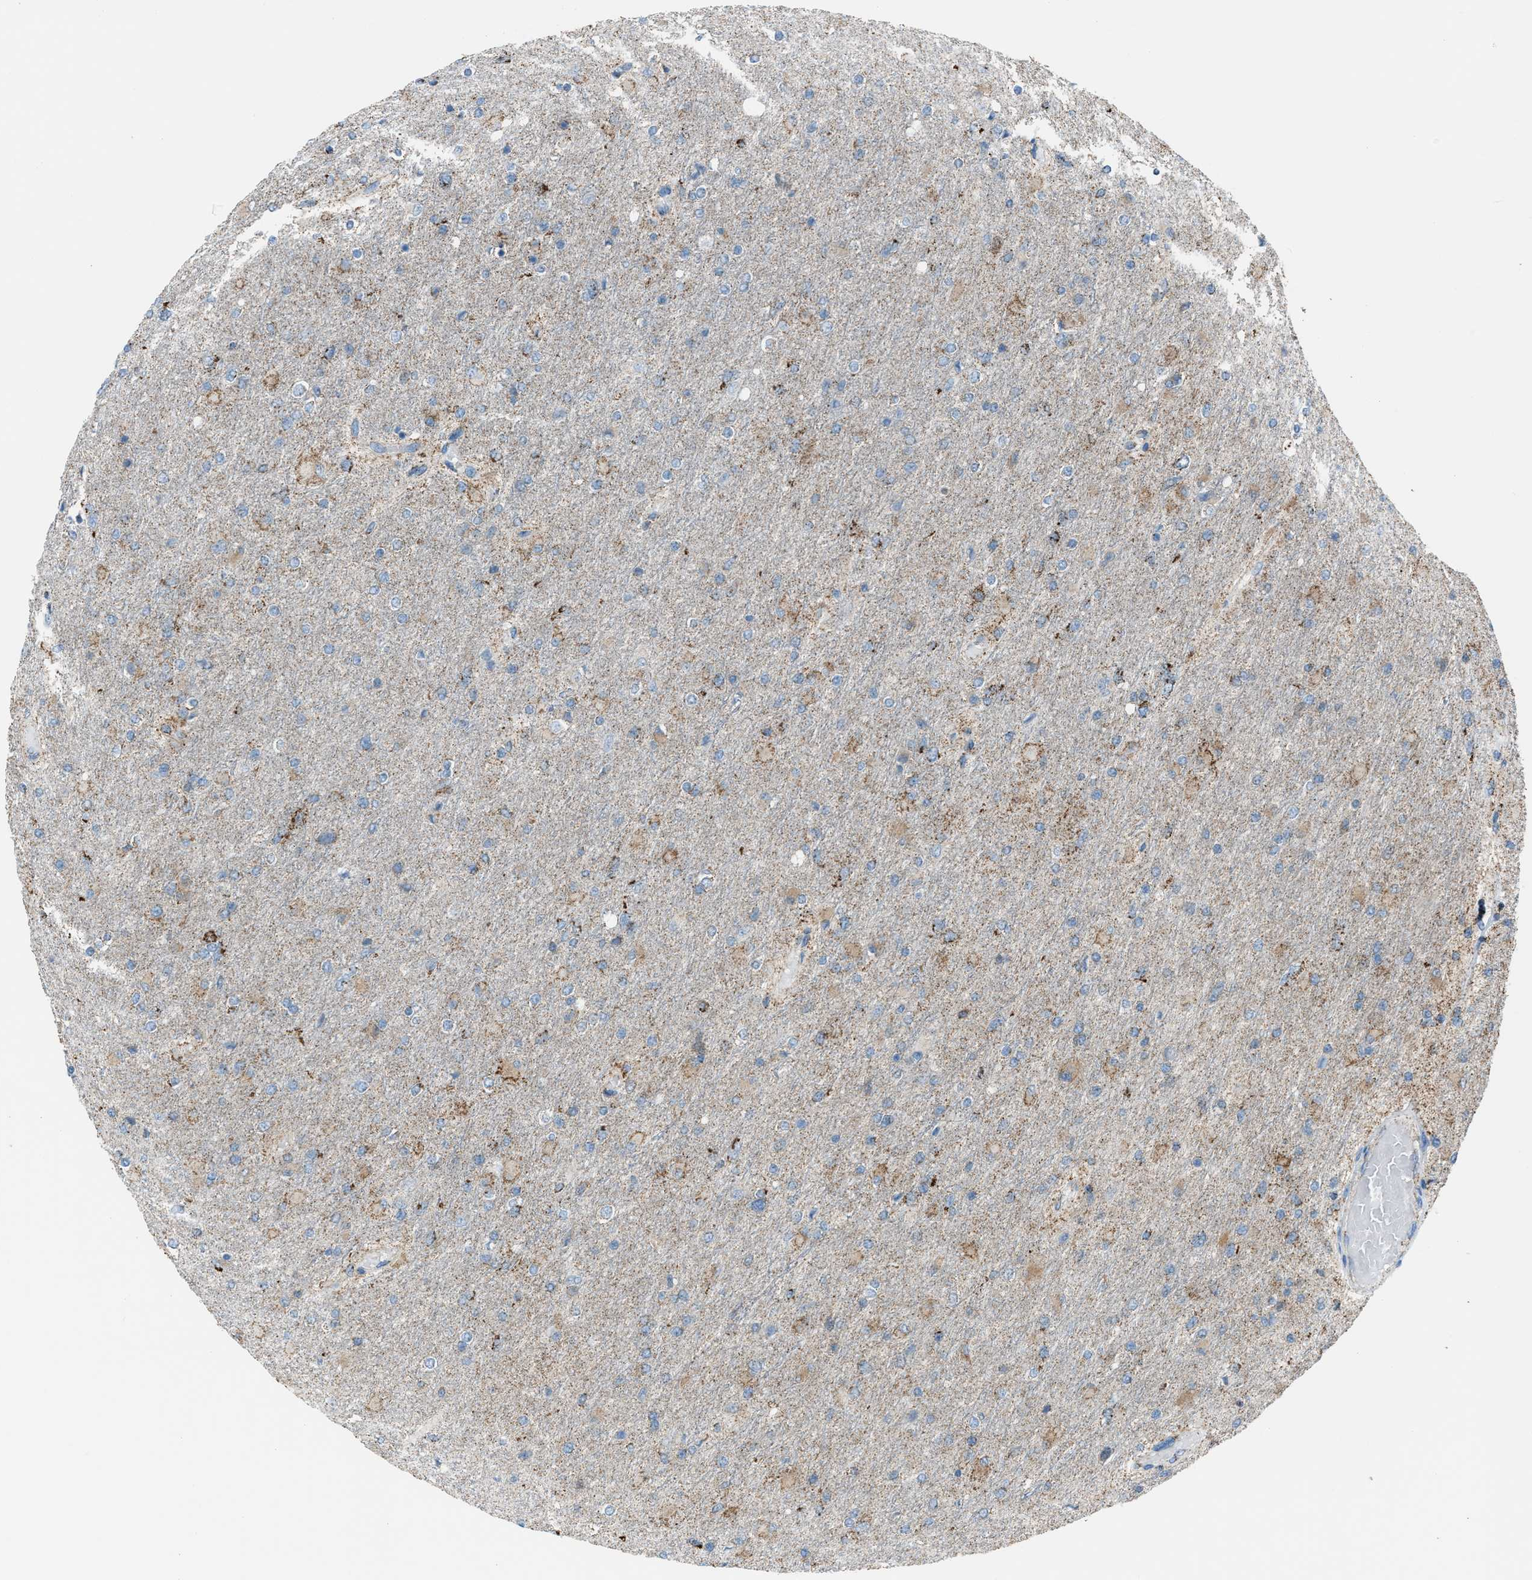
{"staining": {"intensity": "moderate", "quantity": ">75%", "location": "cytoplasmic/membranous"}, "tissue": "glioma", "cell_type": "Tumor cells", "image_type": "cancer", "snomed": [{"axis": "morphology", "description": "Glioma, malignant, High grade"}, {"axis": "topography", "description": "Cerebral cortex"}], "caption": "Moderate cytoplasmic/membranous protein positivity is appreciated in approximately >75% of tumor cells in malignant high-grade glioma.", "gene": "MDH2", "patient": {"sex": "female", "age": 36}}